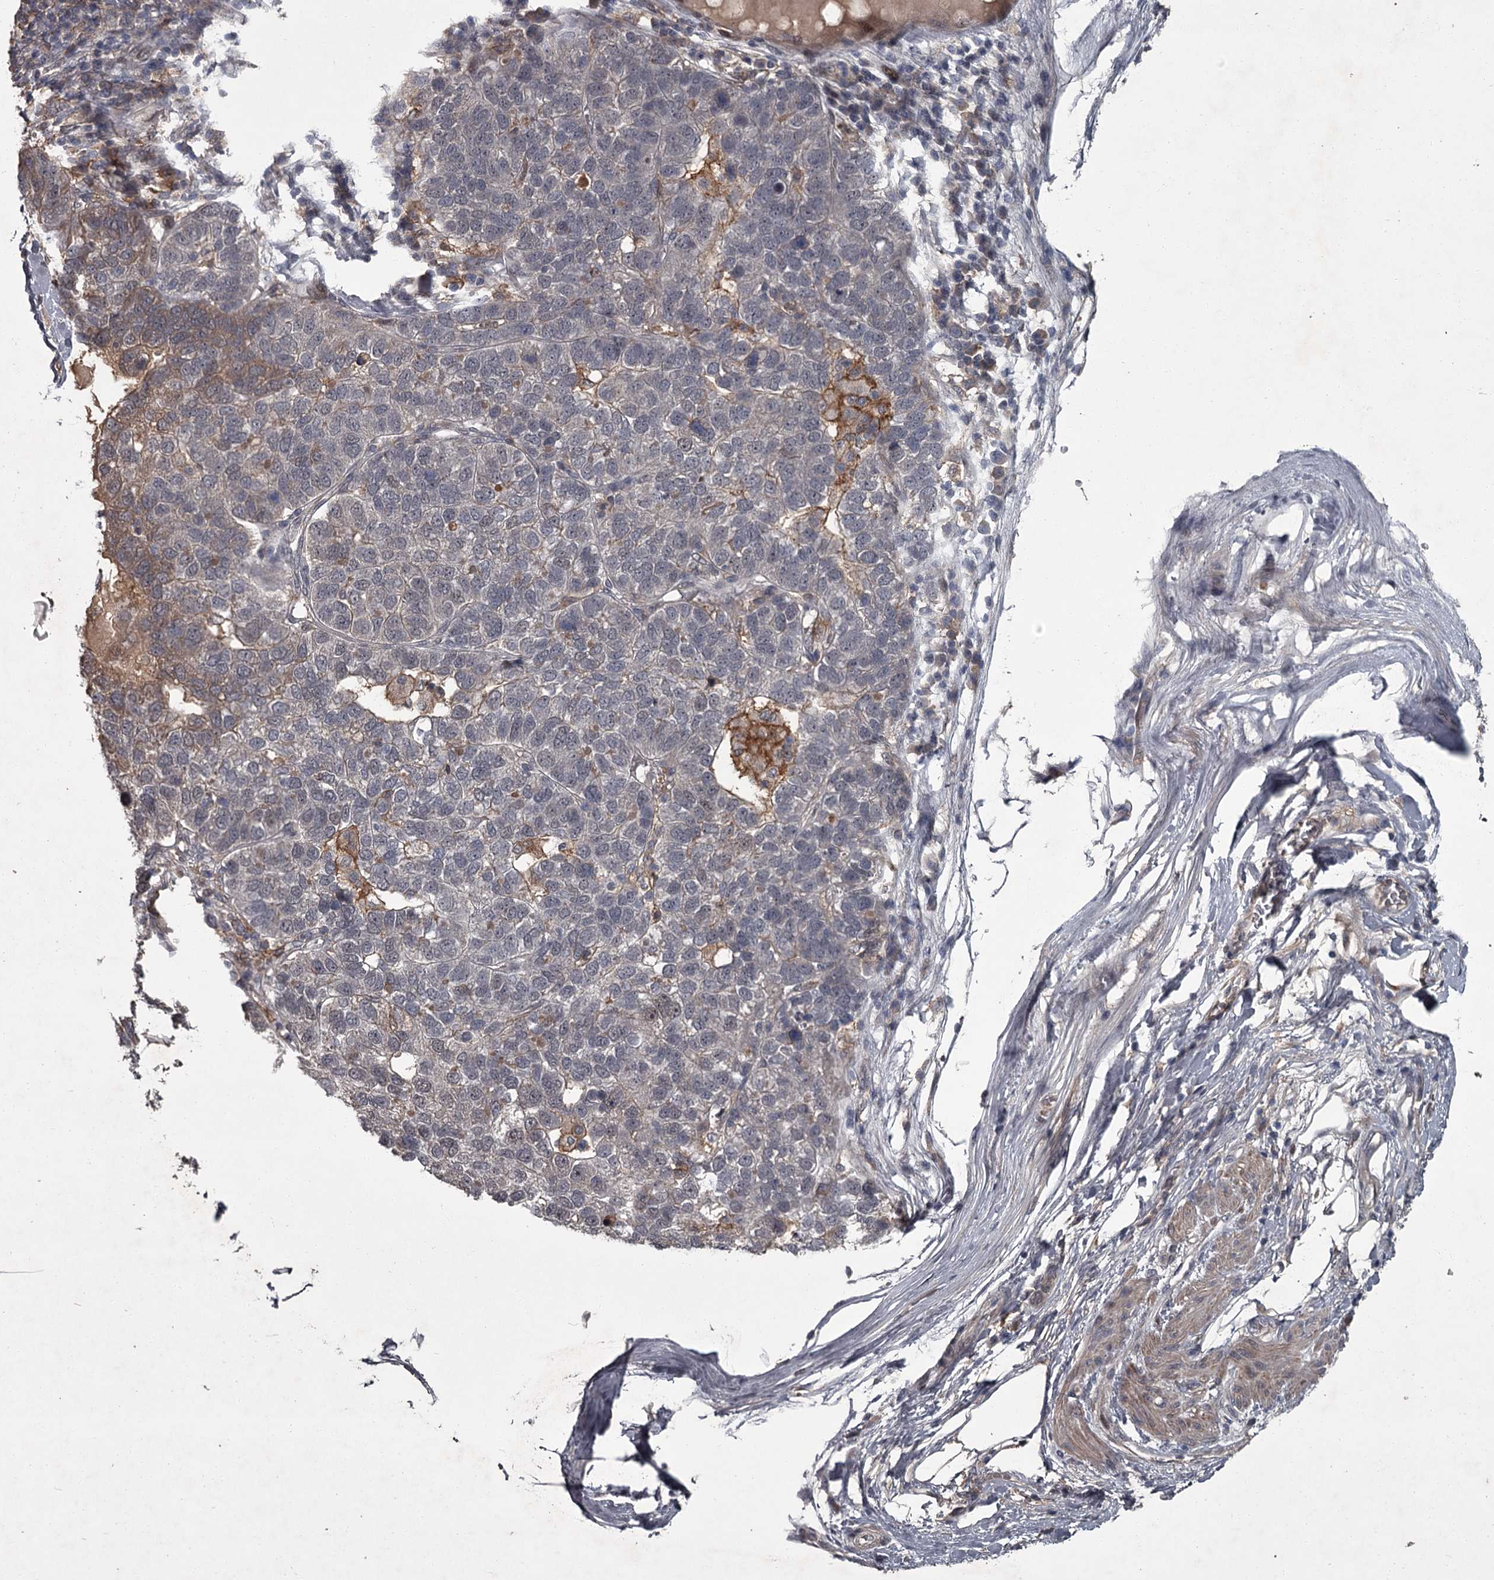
{"staining": {"intensity": "weak", "quantity": "<25%", "location": "cytoplasmic/membranous,nuclear"}, "tissue": "pancreatic cancer", "cell_type": "Tumor cells", "image_type": "cancer", "snomed": [{"axis": "morphology", "description": "Adenocarcinoma, NOS"}, {"axis": "topography", "description": "Pancreas"}], "caption": "Tumor cells are negative for brown protein staining in adenocarcinoma (pancreatic).", "gene": "FLVCR2", "patient": {"sex": "female", "age": 61}}